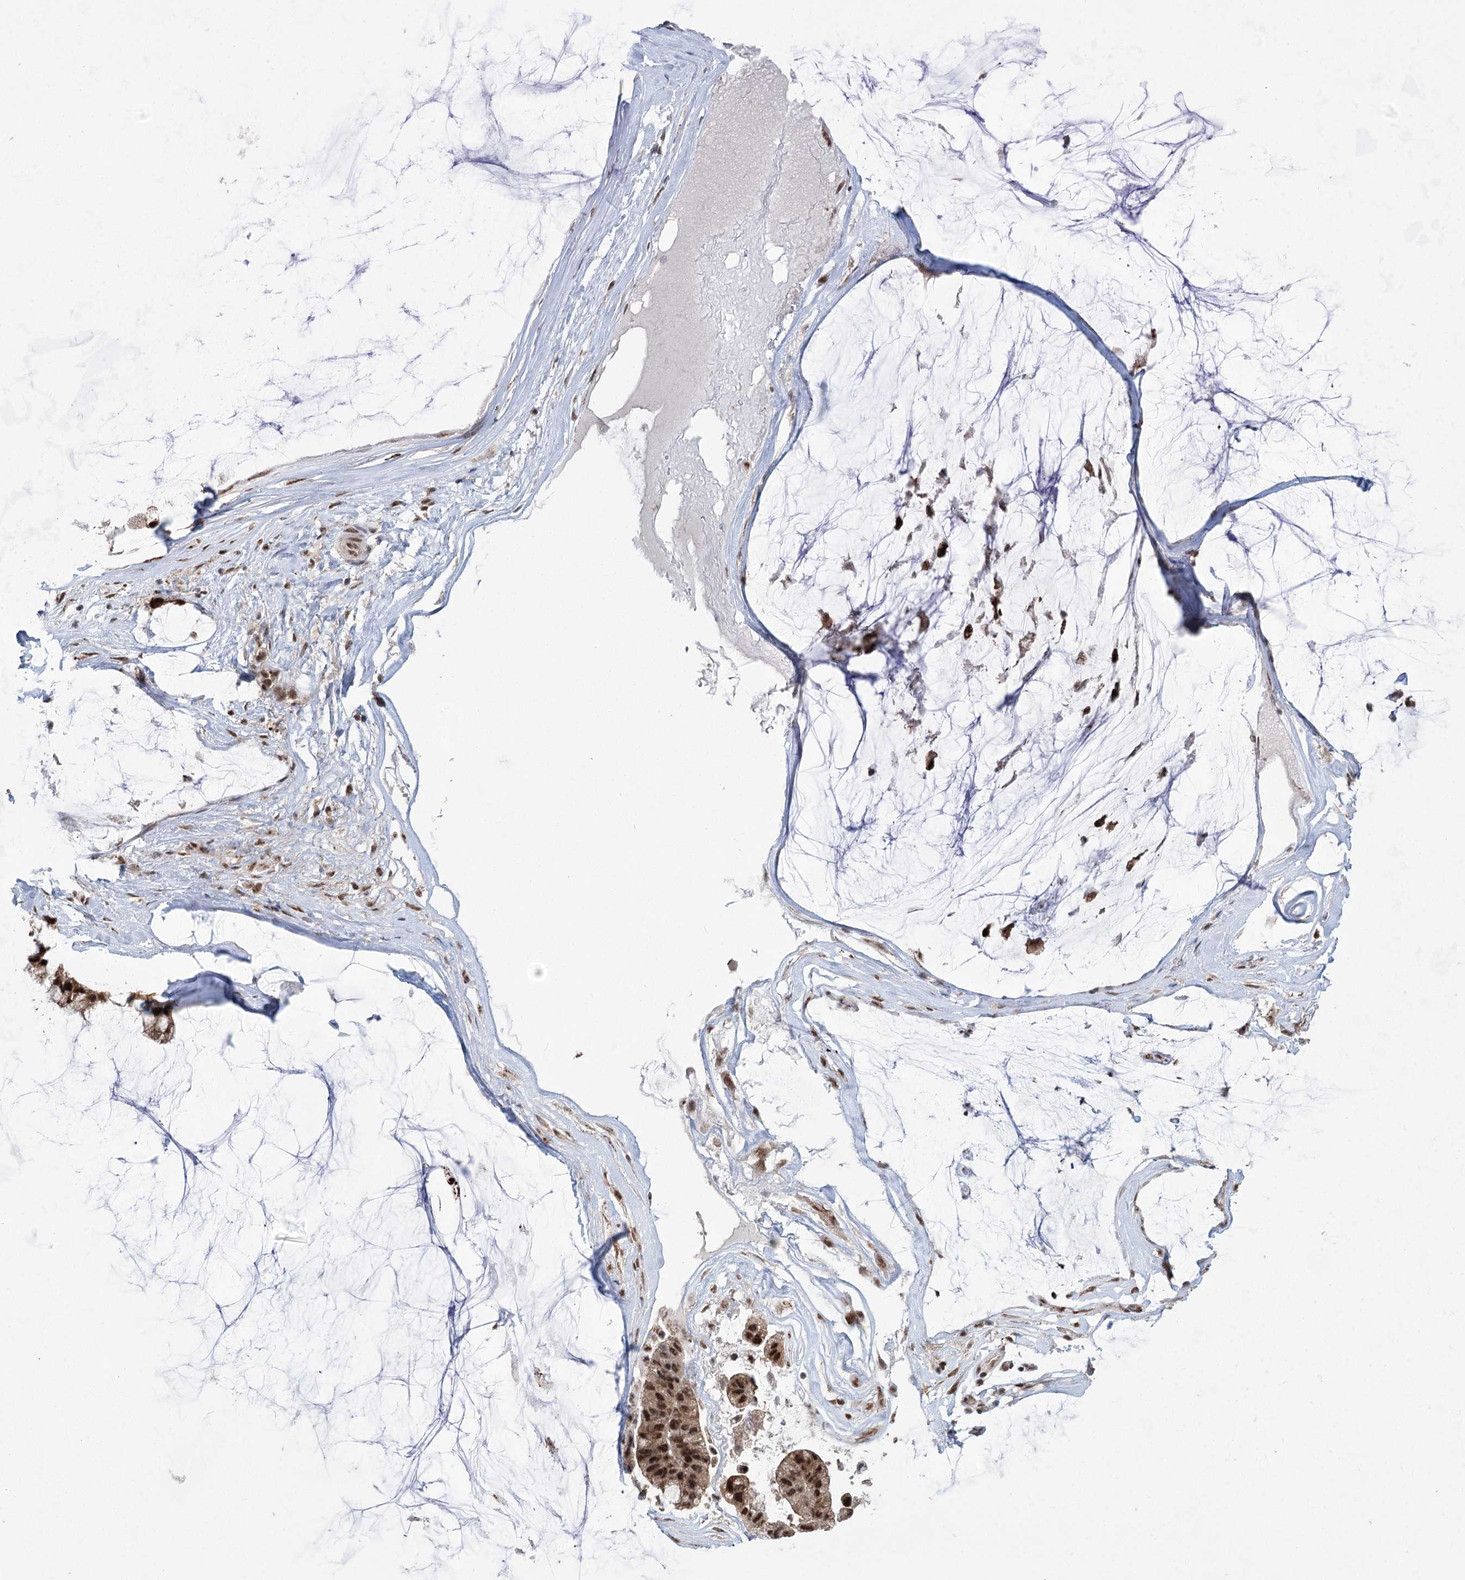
{"staining": {"intensity": "strong", "quantity": ">75%", "location": "nuclear"}, "tissue": "ovarian cancer", "cell_type": "Tumor cells", "image_type": "cancer", "snomed": [{"axis": "morphology", "description": "Cystadenocarcinoma, mucinous, NOS"}, {"axis": "topography", "description": "Ovary"}], "caption": "Brown immunohistochemical staining in human ovarian cancer demonstrates strong nuclear staining in approximately >75% of tumor cells.", "gene": "ZCCHC8", "patient": {"sex": "female", "age": 39}}